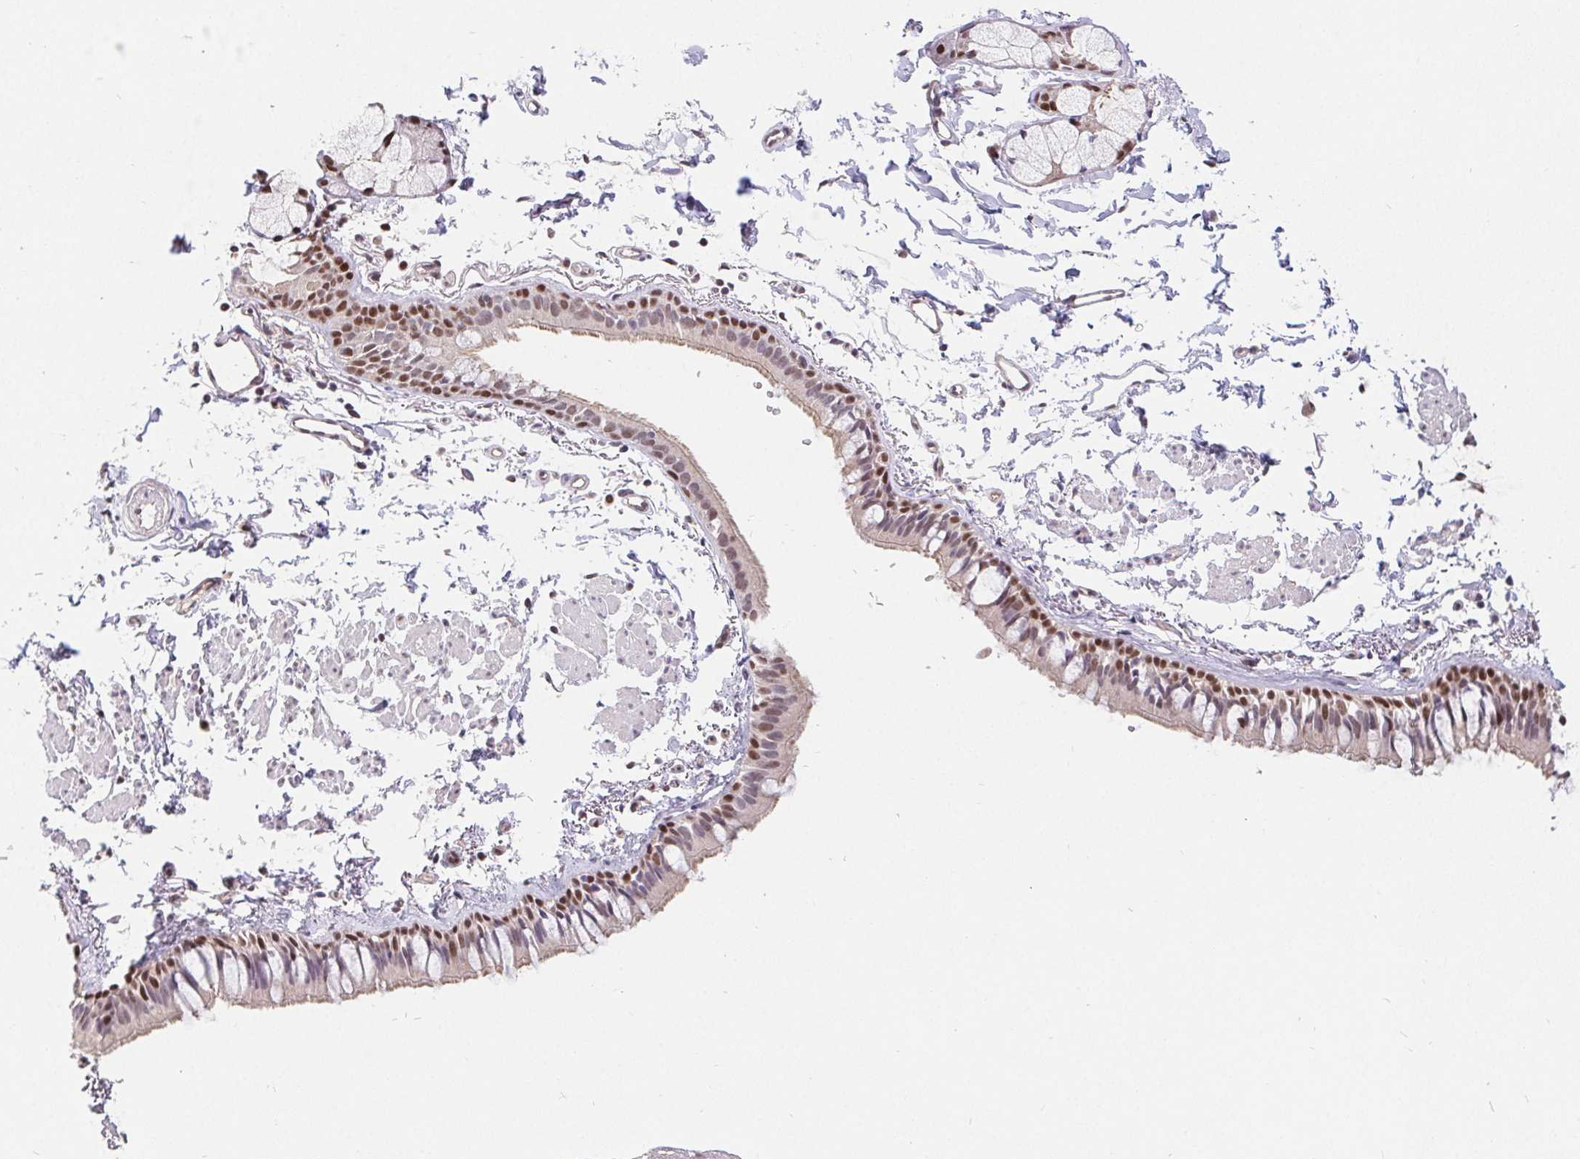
{"staining": {"intensity": "moderate", "quantity": ">75%", "location": "nuclear"}, "tissue": "bronchus", "cell_type": "Respiratory epithelial cells", "image_type": "normal", "snomed": [{"axis": "morphology", "description": "Normal tissue, NOS"}, {"axis": "topography", "description": "Bronchus"}], "caption": "A brown stain labels moderate nuclear expression of a protein in respiratory epithelial cells of unremarkable bronchus.", "gene": "POU2F1", "patient": {"sex": "female", "age": 59}}